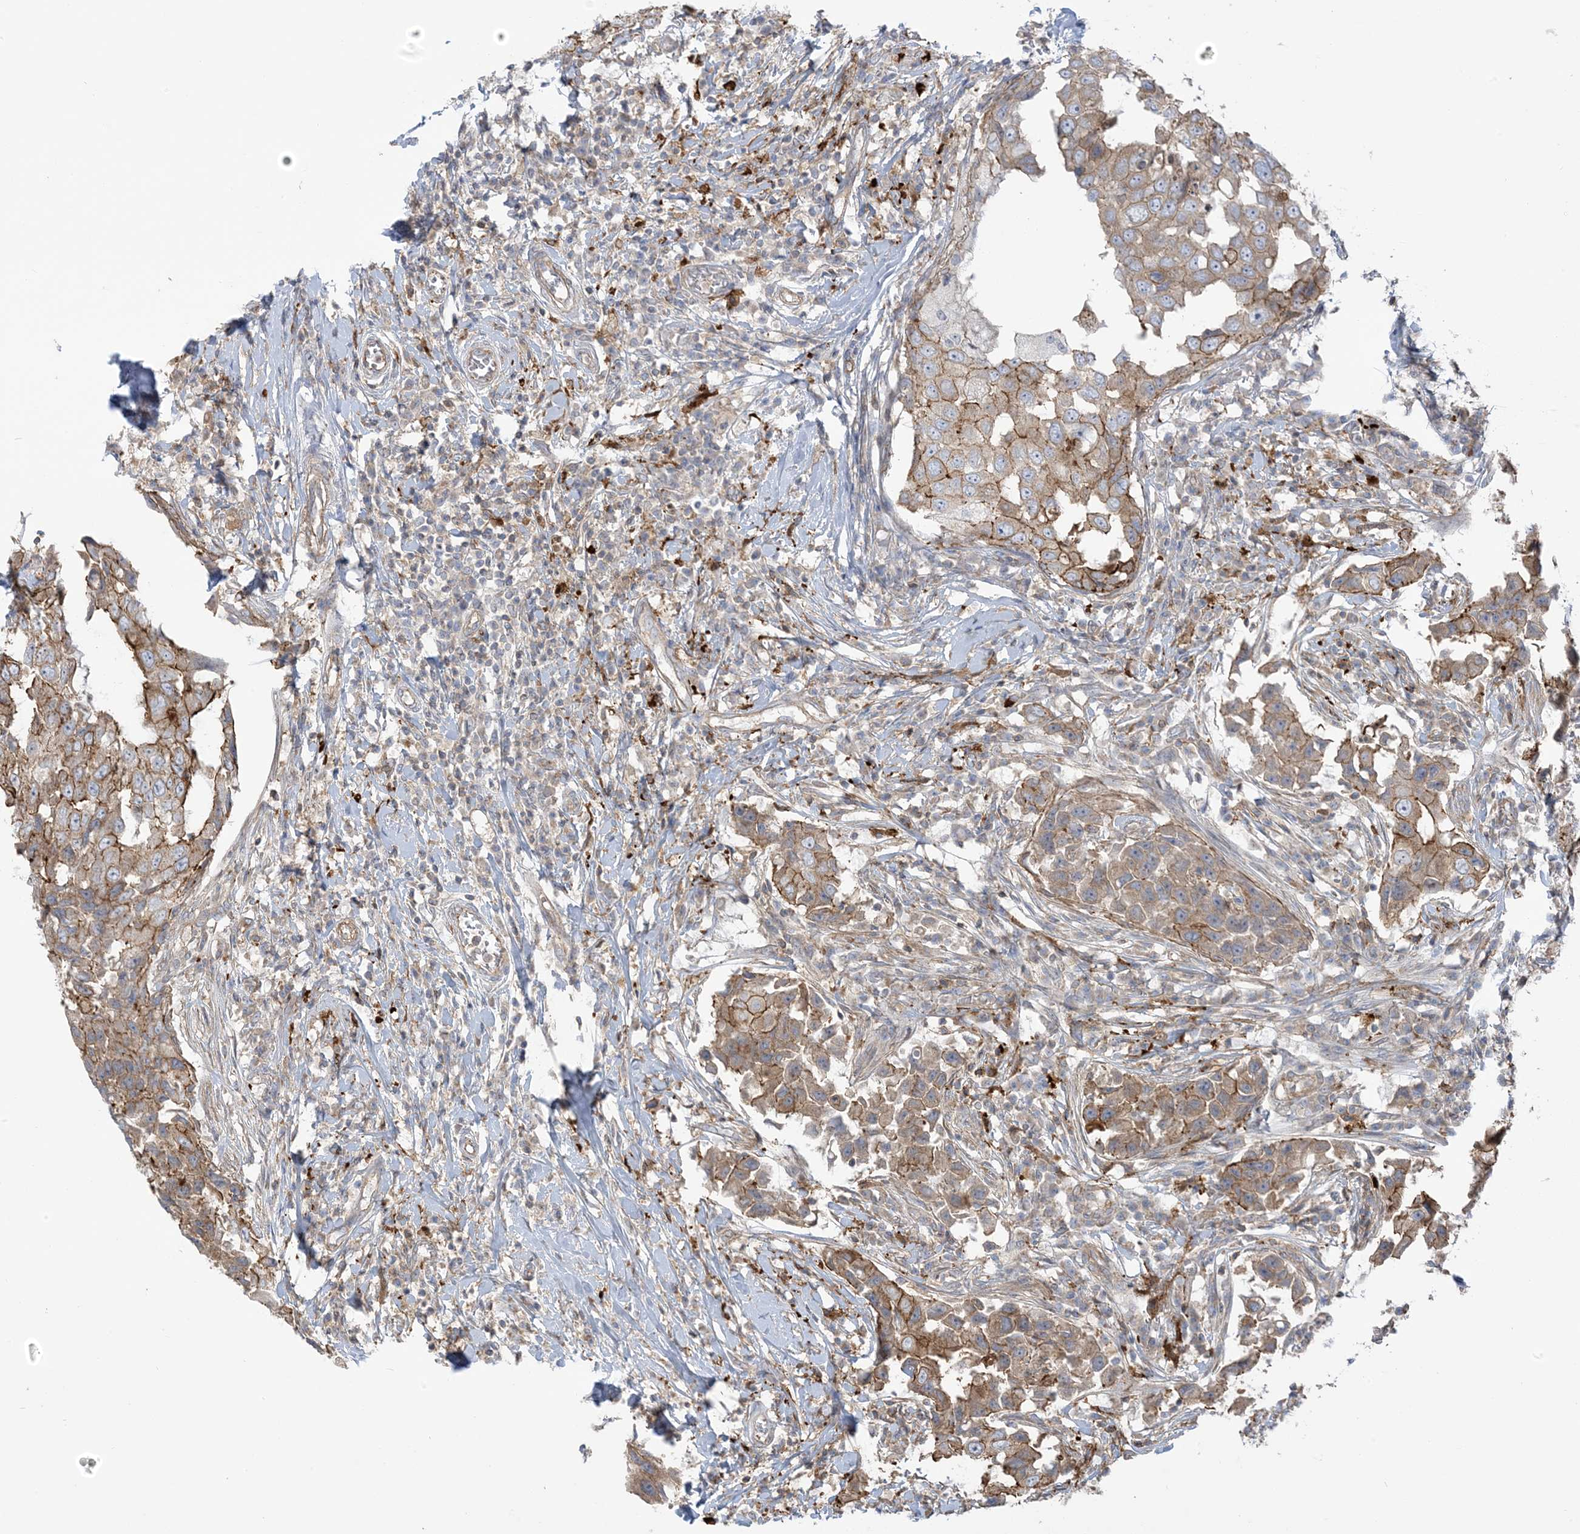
{"staining": {"intensity": "moderate", "quantity": "25%-75%", "location": "cytoplasmic/membranous"}, "tissue": "breast cancer", "cell_type": "Tumor cells", "image_type": "cancer", "snomed": [{"axis": "morphology", "description": "Duct carcinoma"}, {"axis": "topography", "description": "Breast"}], "caption": "The micrograph reveals staining of infiltrating ductal carcinoma (breast), revealing moderate cytoplasmic/membranous protein expression (brown color) within tumor cells. The staining is performed using DAB brown chromogen to label protein expression. The nuclei are counter-stained blue using hematoxylin.", "gene": "ICMT", "patient": {"sex": "female", "age": 27}}